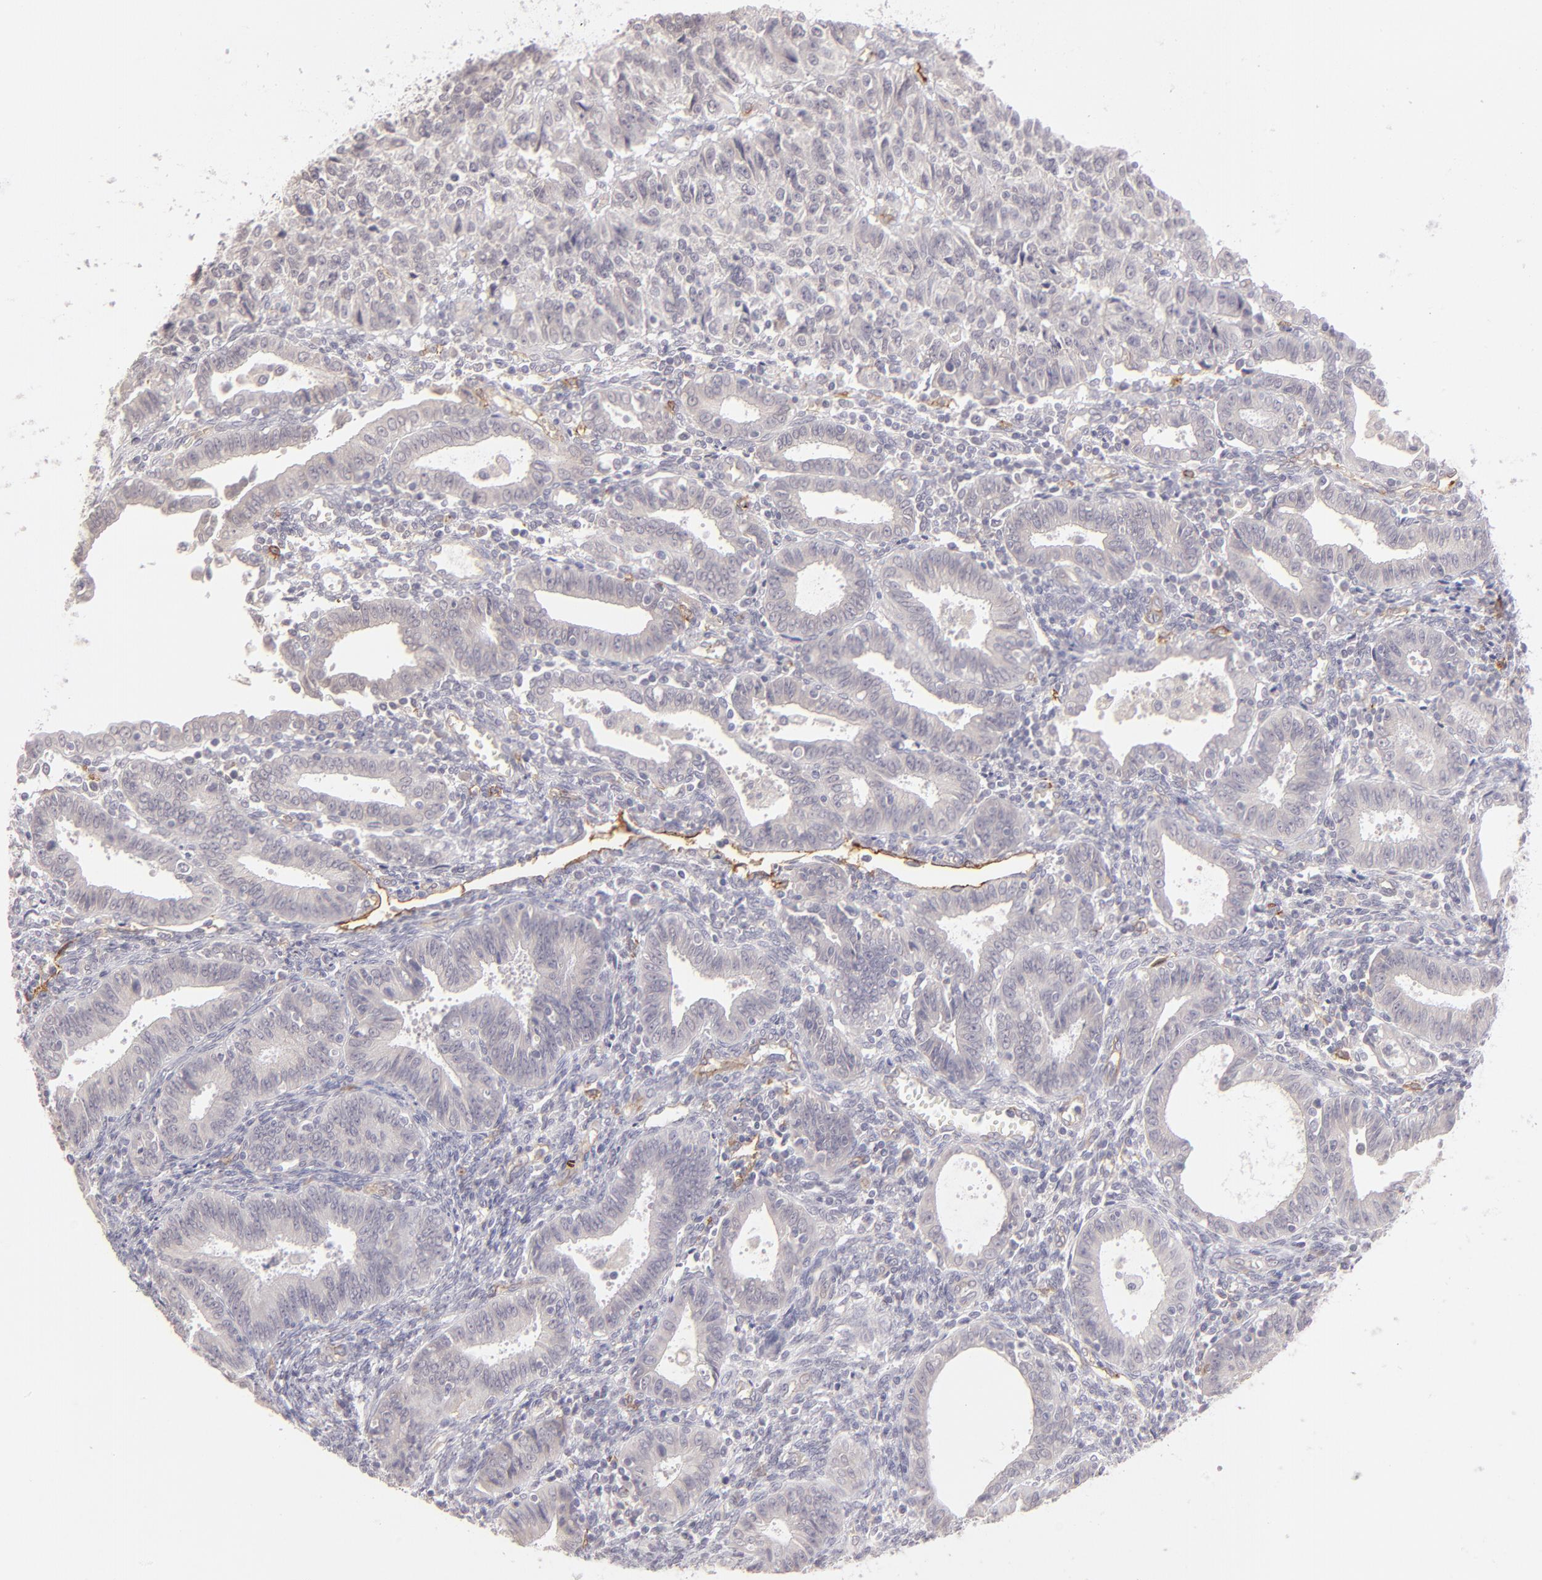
{"staining": {"intensity": "strong", "quantity": "<25%", "location": "cytoplasmic/membranous"}, "tissue": "endometrial cancer", "cell_type": "Tumor cells", "image_type": "cancer", "snomed": [{"axis": "morphology", "description": "Adenocarcinoma, NOS"}, {"axis": "topography", "description": "Endometrium"}], "caption": "Protein staining exhibits strong cytoplasmic/membranous expression in about <25% of tumor cells in adenocarcinoma (endometrial).", "gene": "THBD", "patient": {"sex": "female", "age": 42}}